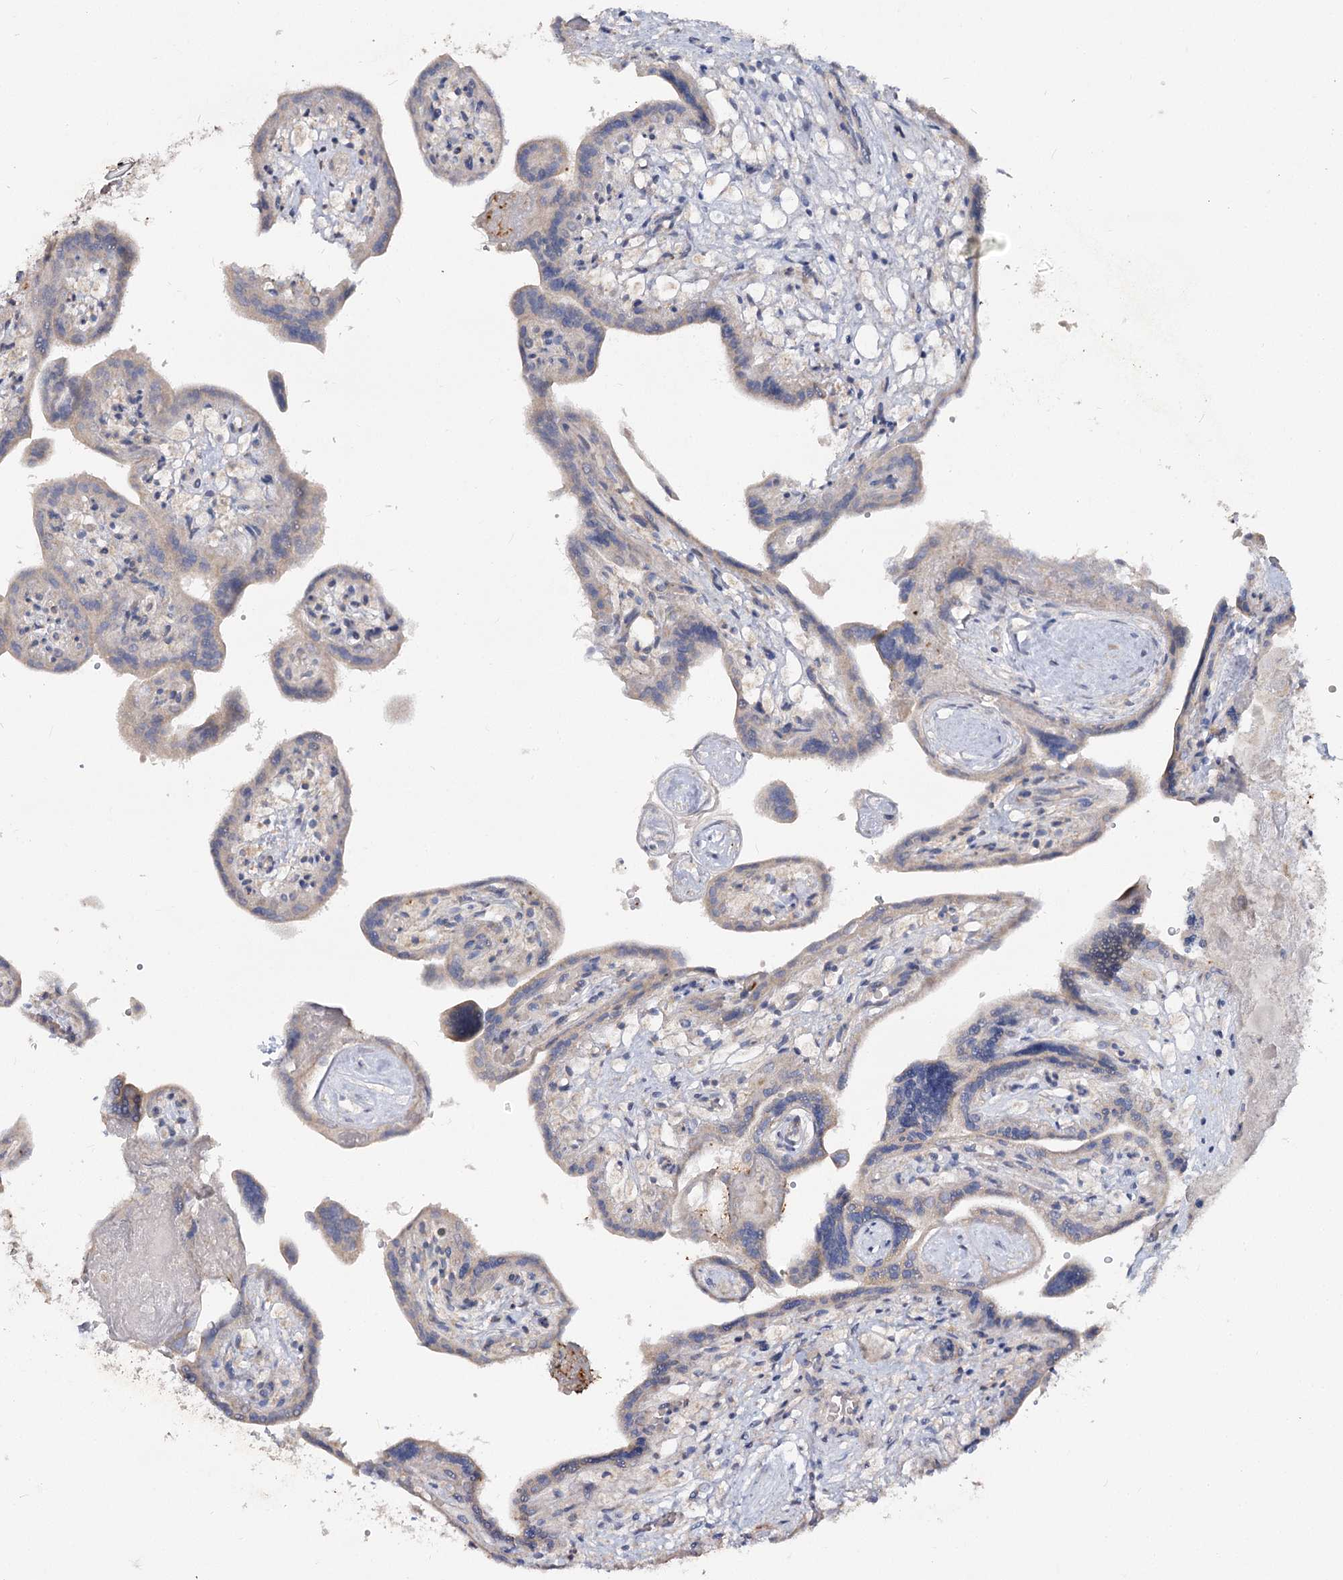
{"staining": {"intensity": "moderate", "quantity": "<25%", "location": "cytoplasmic/membranous"}, "tissue": "placenta", "cell_type": "Trophoblastic cells", "image_type": "normal", "snomed": [{"axis": "morphology", "description": "Normal tissue, NOS"}, {"axis": "topography", "description": "Placenta"}], "caption": "IHC (DAB (3,3'-diaminobenzidine)) staining of normal placenta demonstrates moderate cytoplasmic/membranous protein staining in about <25% of trophoblastic cells.", "gene": "TMEM187", "patient": {"sex": "female", "age": 37}}